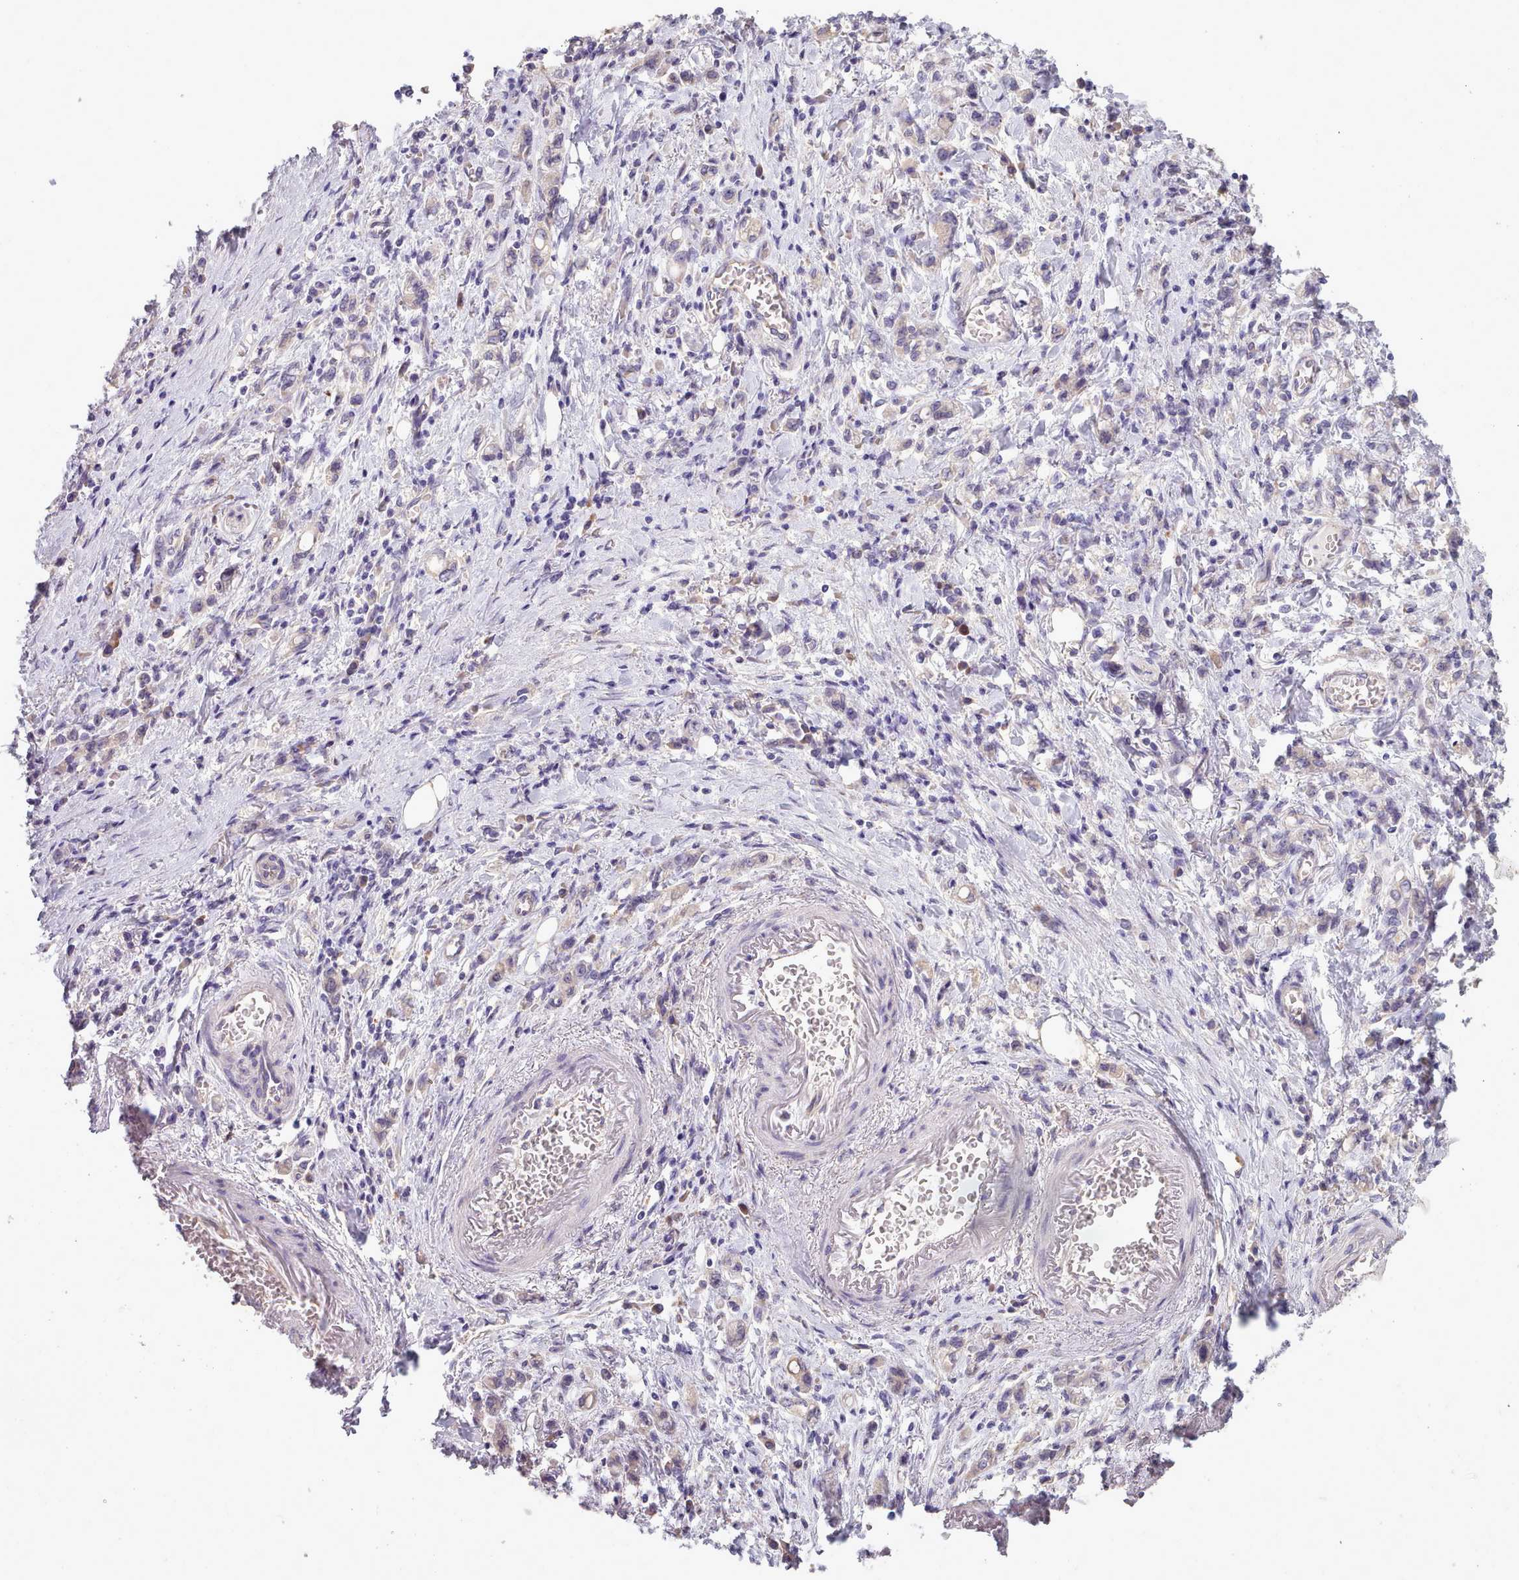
{"staining": {"intensity": "negative", "quantity": "none", "location": "none"}, "tissue": "stomach cancer", "cell_type": "Tumor cells", "image_type": "cancer", "snomed": [{"axis": "morphology", "description": "Adenocarcinoma, NOS"}, {"axis": "topography", "description": "Stomach"}], "caption": "Immunohistochemistry (IHC) micrograph of human stomach cancer stained for a protein (brown), which displays no staining in tumor cells.", "gene": "DPF1", "patient": {"sex": "male", "age": 77}}